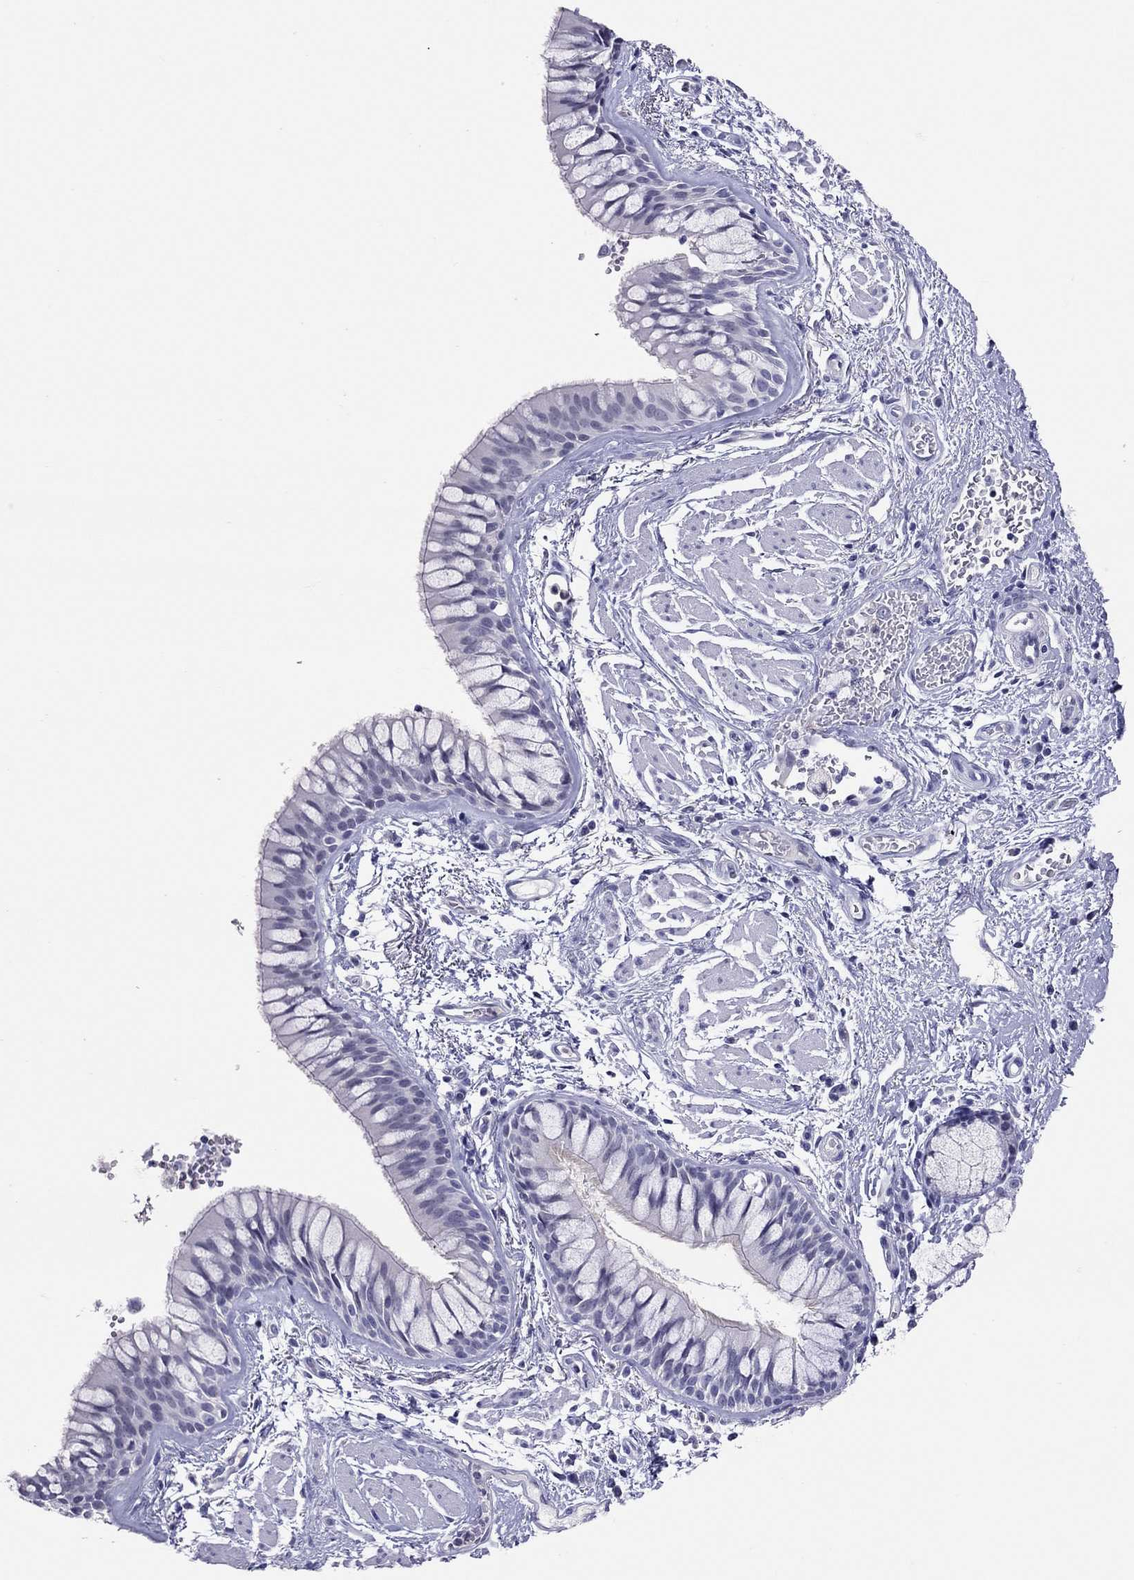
{"staining": {"intensity": "negative", "quantity": "none", "location": "none"}, "tissue": "bronchus", "cell_type": "Respiratory epithelial cells", "image_type": "normal", "snomed": [{"axis": "morphology", "description": "Normal tissue, NOS"}, {"axis": "topography", "description": "Bronchus"}, {"axis": "topography", "description": "Lung"}], "caption": "Immunohistochemistry micrograph of unremarkable human bronchus stained for a protein (brown), which demonstrates no positivity in respiratory epithelial cells.", "gene": "JHY", "patient": {"sex": "female", "age": 57}}